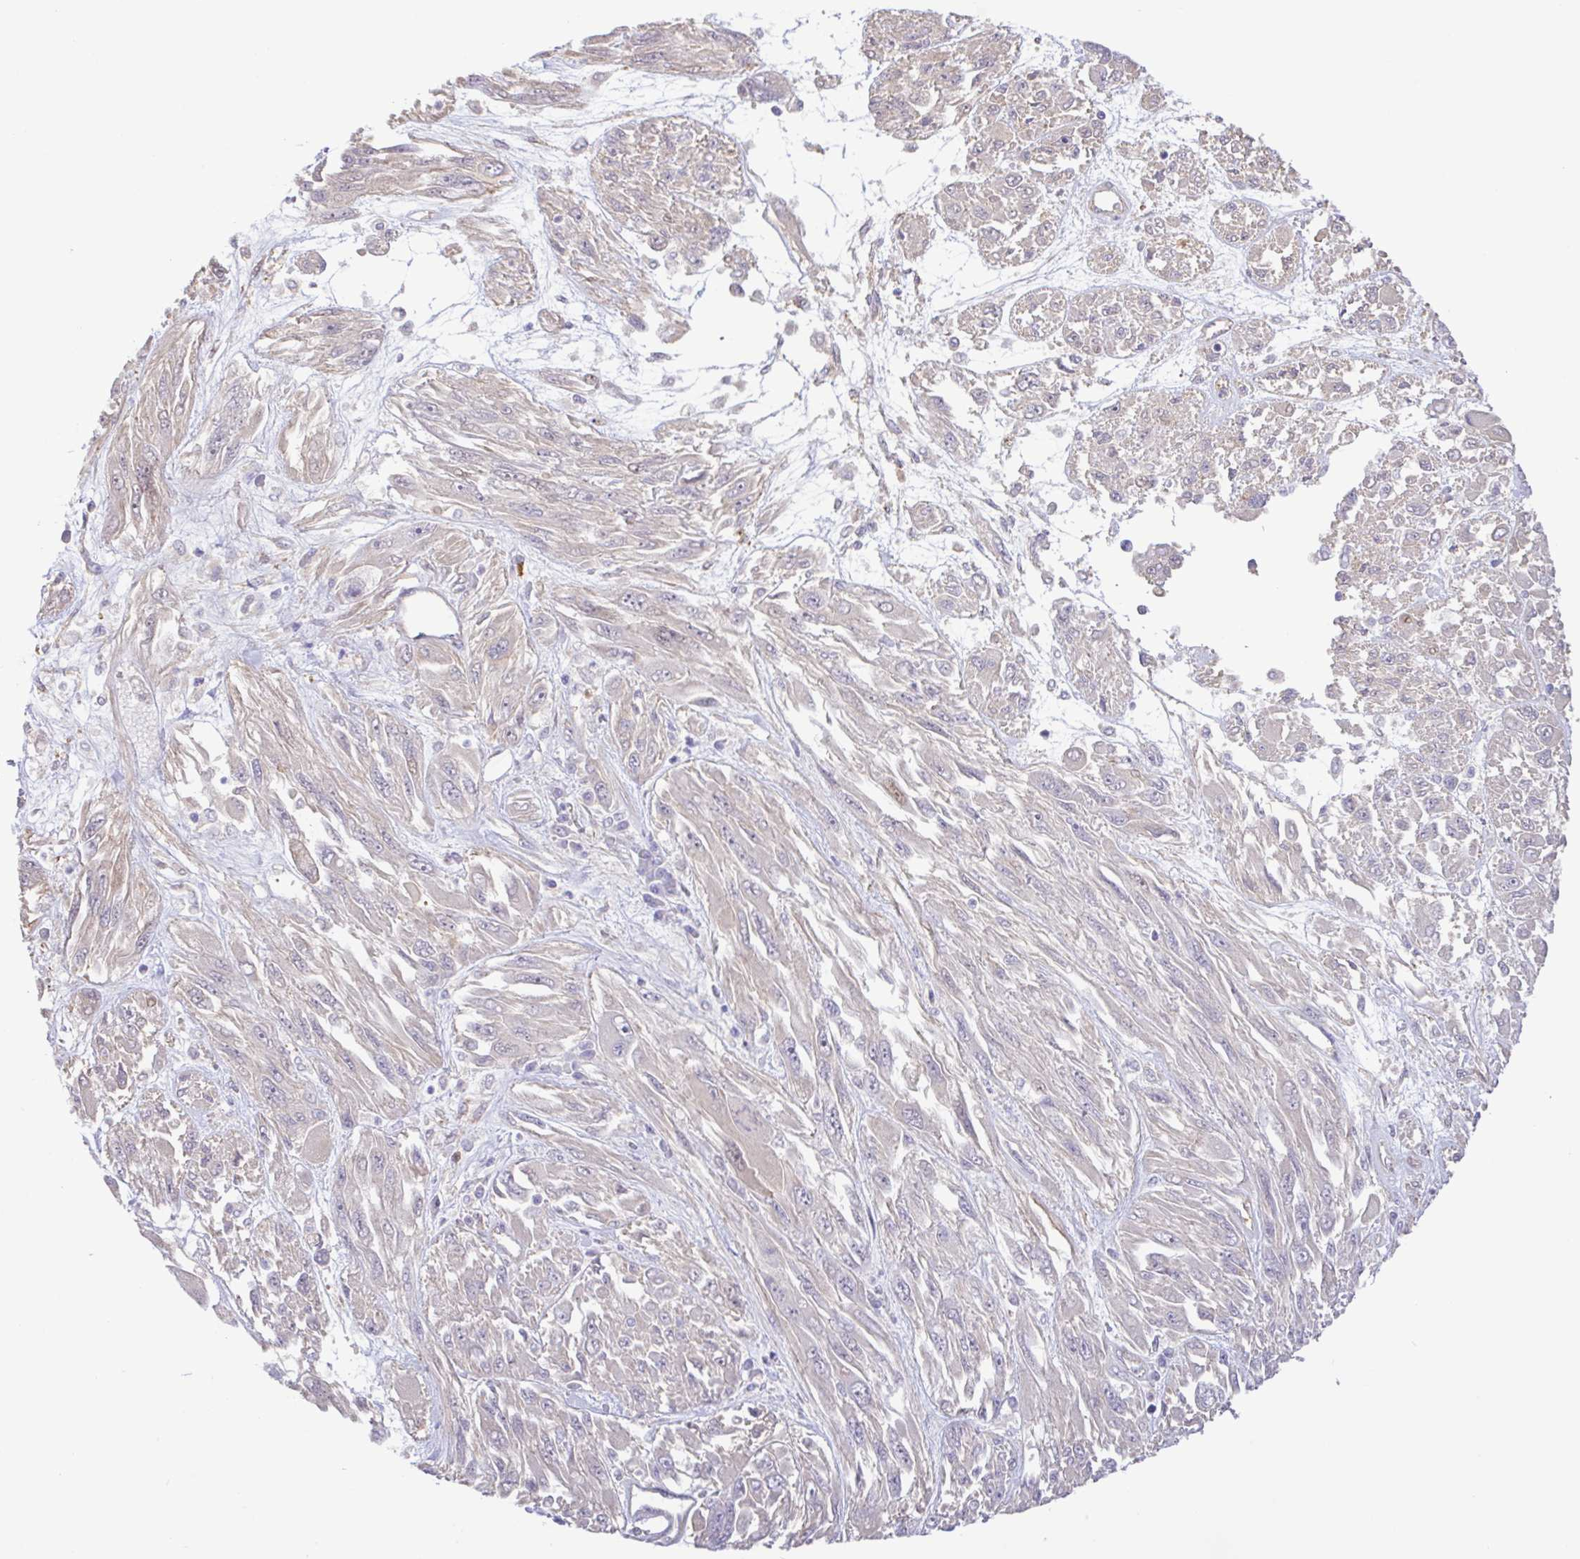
{"staining": {"intensity": "negative", "quantity": "none", "location": "none"}, "tissue": "melanoma", "cell_type": "Tumor cells", "image_type": "cancer", "snomed": [{"axis": "morphology", "description": "Malignant melanoma, NOS"}, {"axis": "topography", "description": "Skin"}], "caption": "DAB (3,3'-diaminobenzidine) immunohistochemical staining of human melanoma demonstrates no significant positivity in tumor cells.", "gene": "PLCD4", "patient": {"sex": "female", "age": 91}}